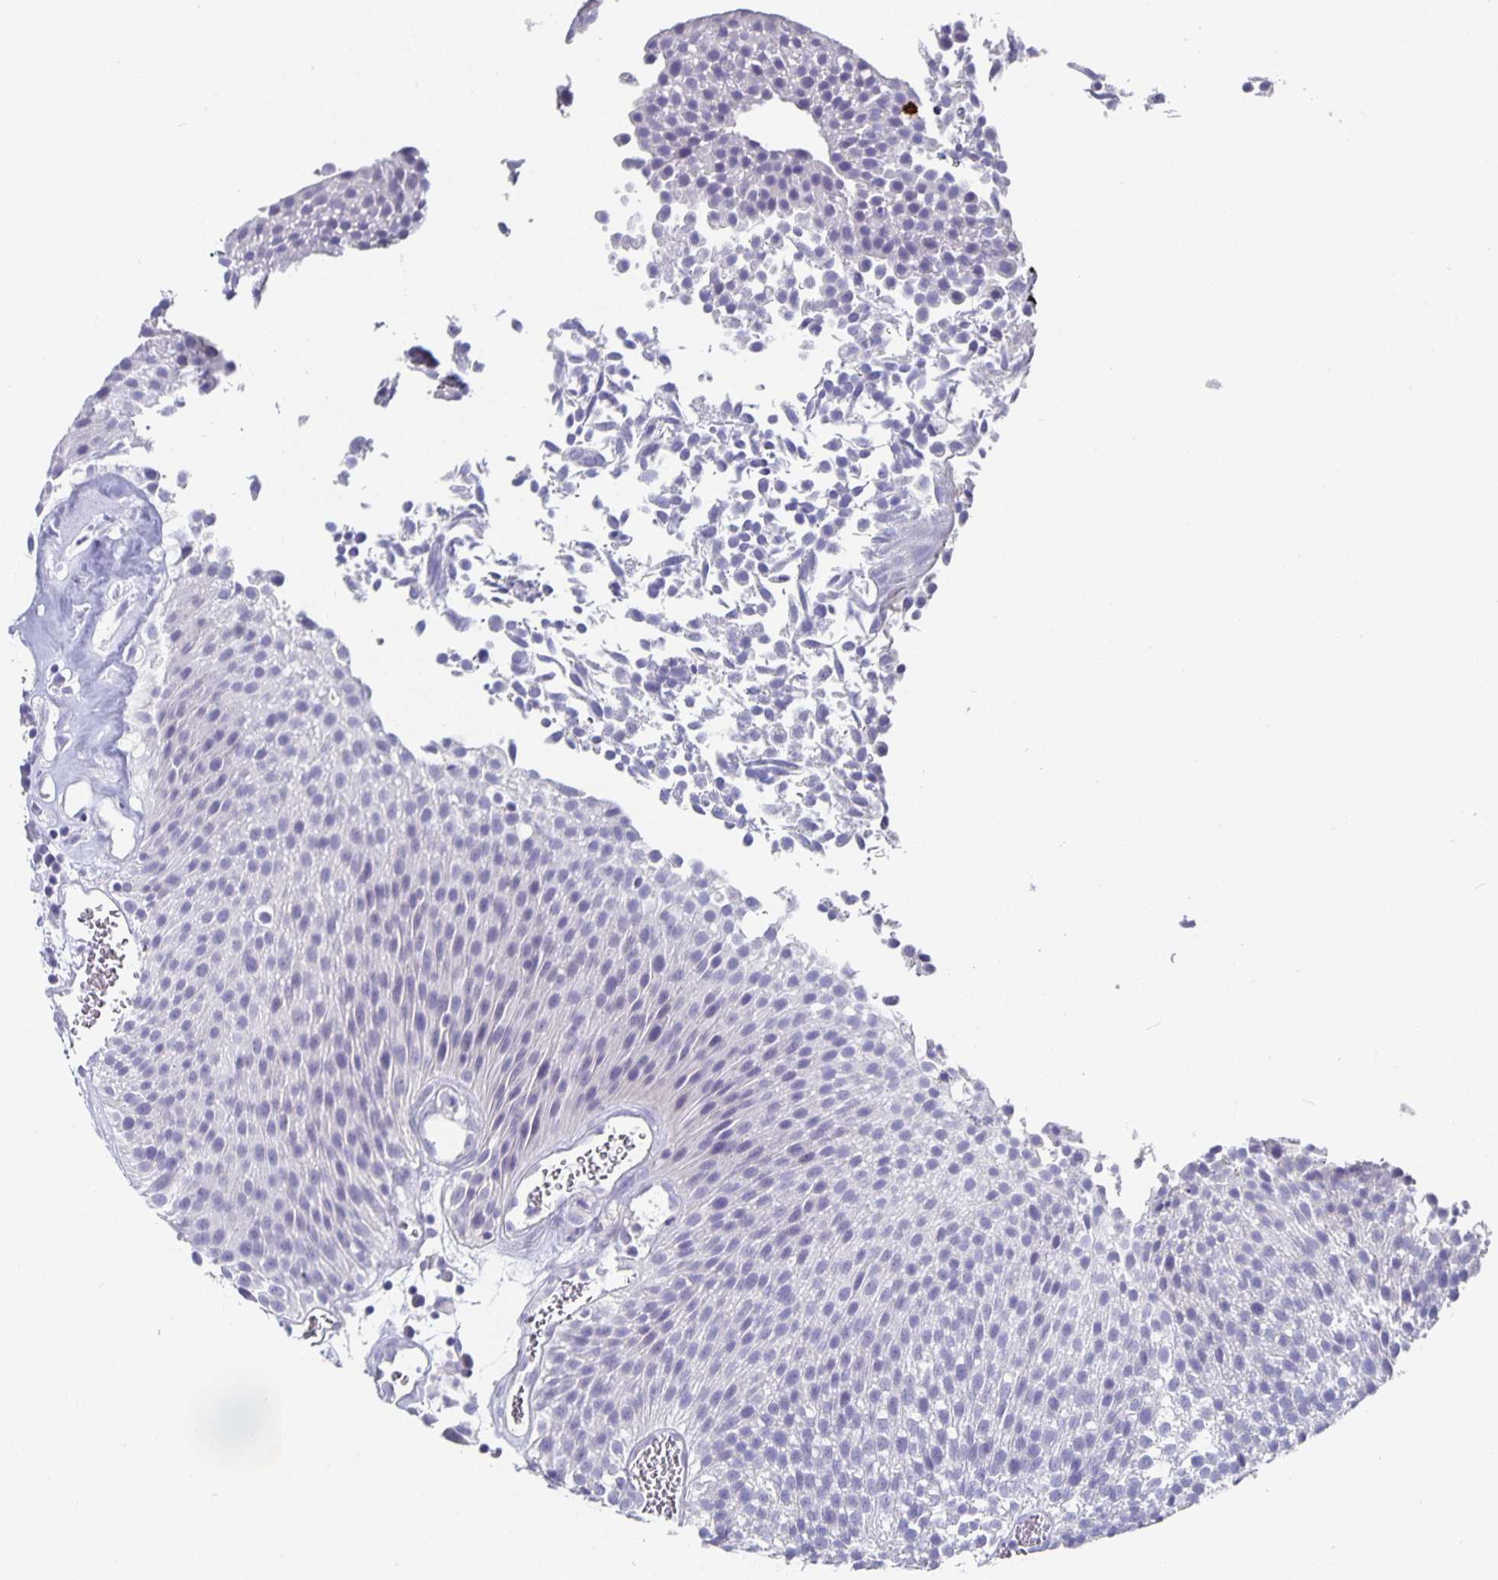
{"staining": {"intensity": "negative", "quantity": "none", "location": "none"}, "tissue": "urothelial cancer", "cell_type": "Tumor cells", "image_type": "cancer", "snomed": [{"axis": "morphology", "description": "Urothelial carcinoma, Low grade"}, {"axis": "topography", "description": "Urinary bladder"}], "caption": "Tumor cells show no significant positivity in urothelial cancer.", "gene": "CHGA", "patient": {"sex": "female", "age": 79}}